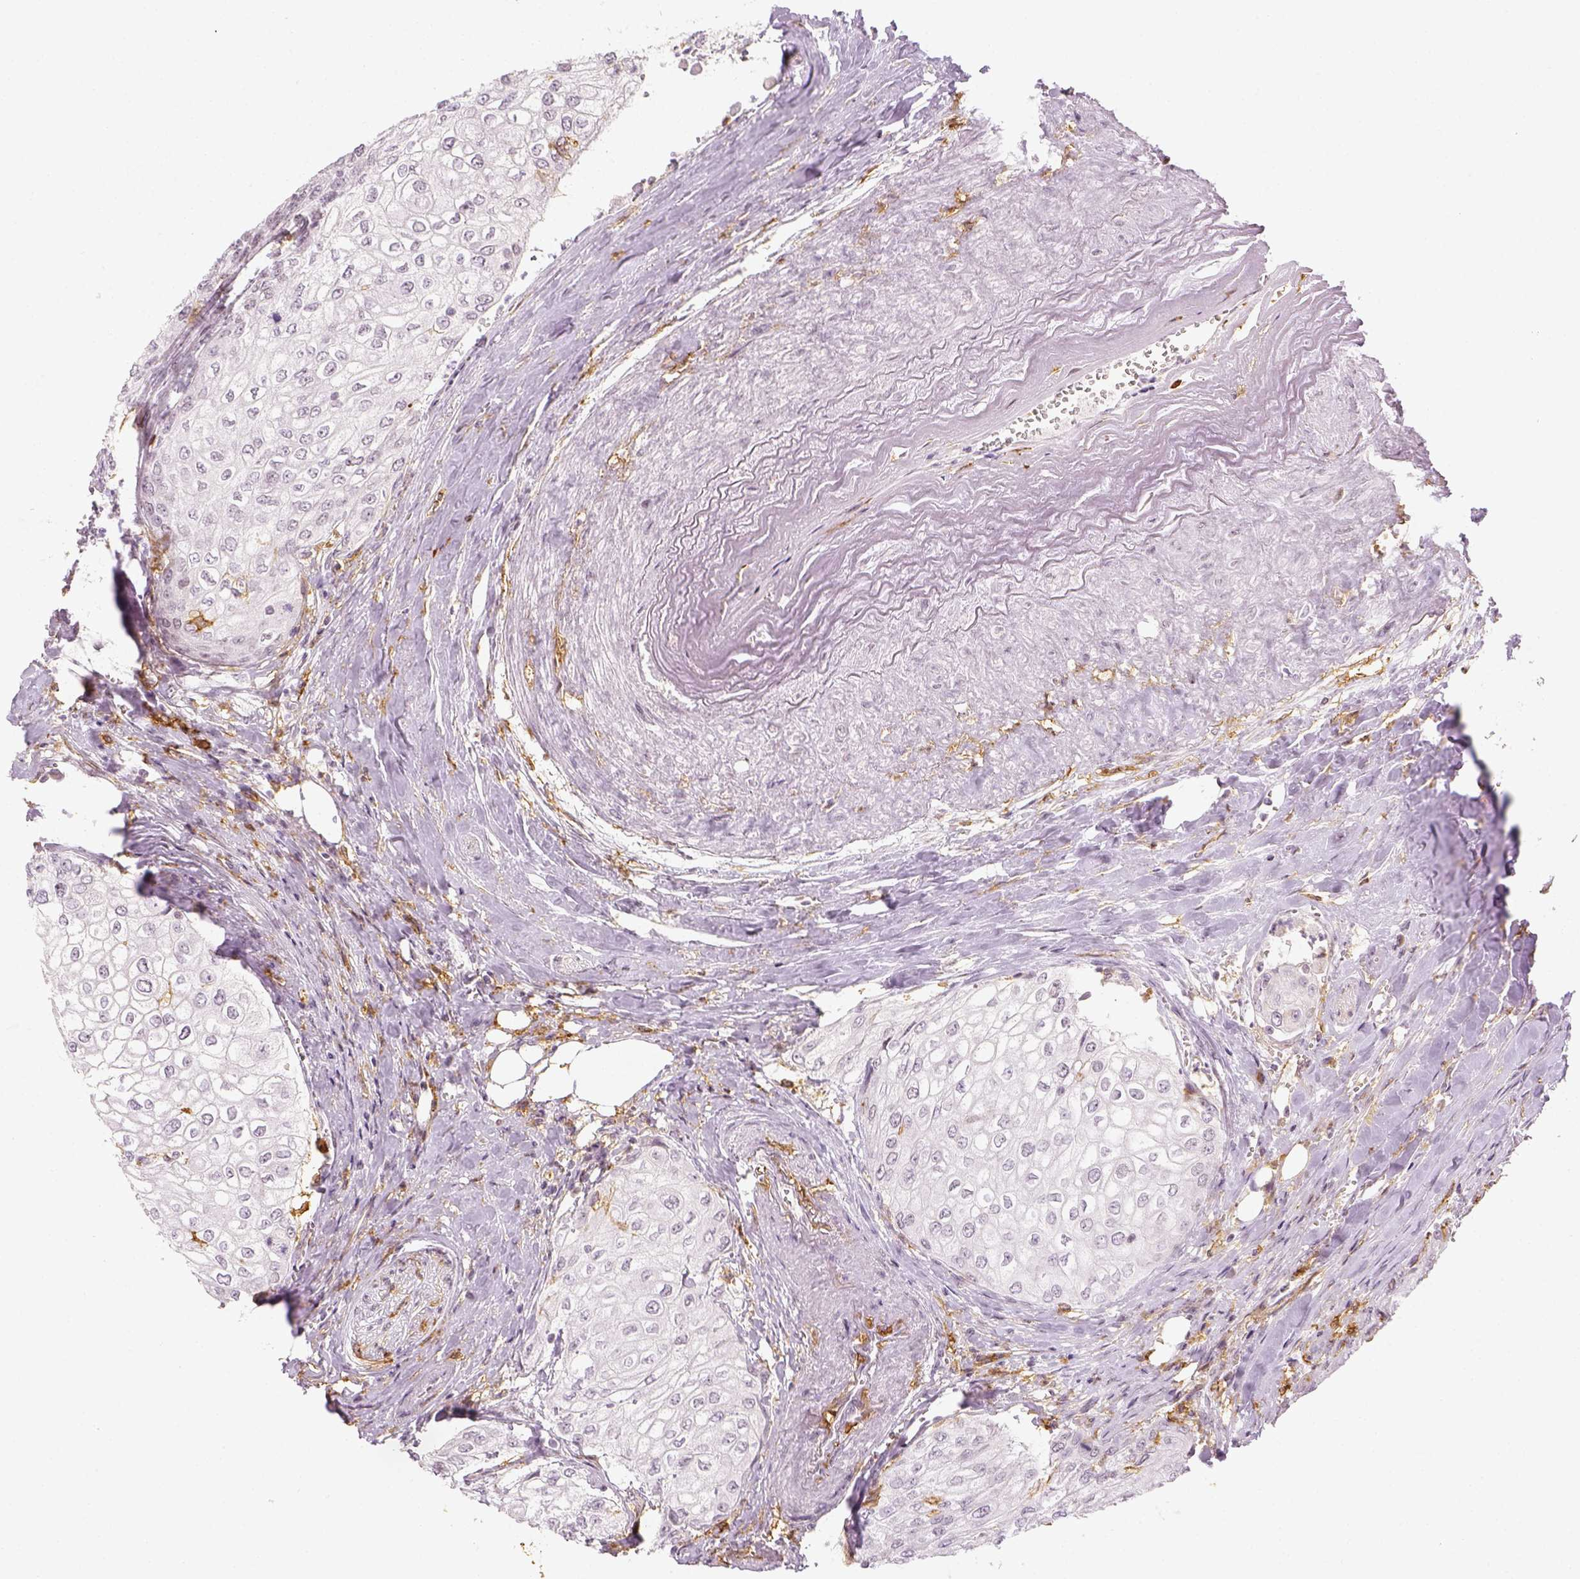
{"staining": {"intensity": "negative", "quantity": "none", "location": "none"}, "tissue": "urothelial cancer", "cell_type": "Tumor cells", "image_type": "cancer", "snomed": [{"axis": "morphology", "description": "Urothelial carcinoma, High grade"}, {"axis": "topography", "description": "Urinary bladder"}], "caption": "Tumor cells are negative for protein expression in human urothelial carcinoma (high-grade).", "gene": "CD14", "patient": {"sex": "male", "age": 62}}